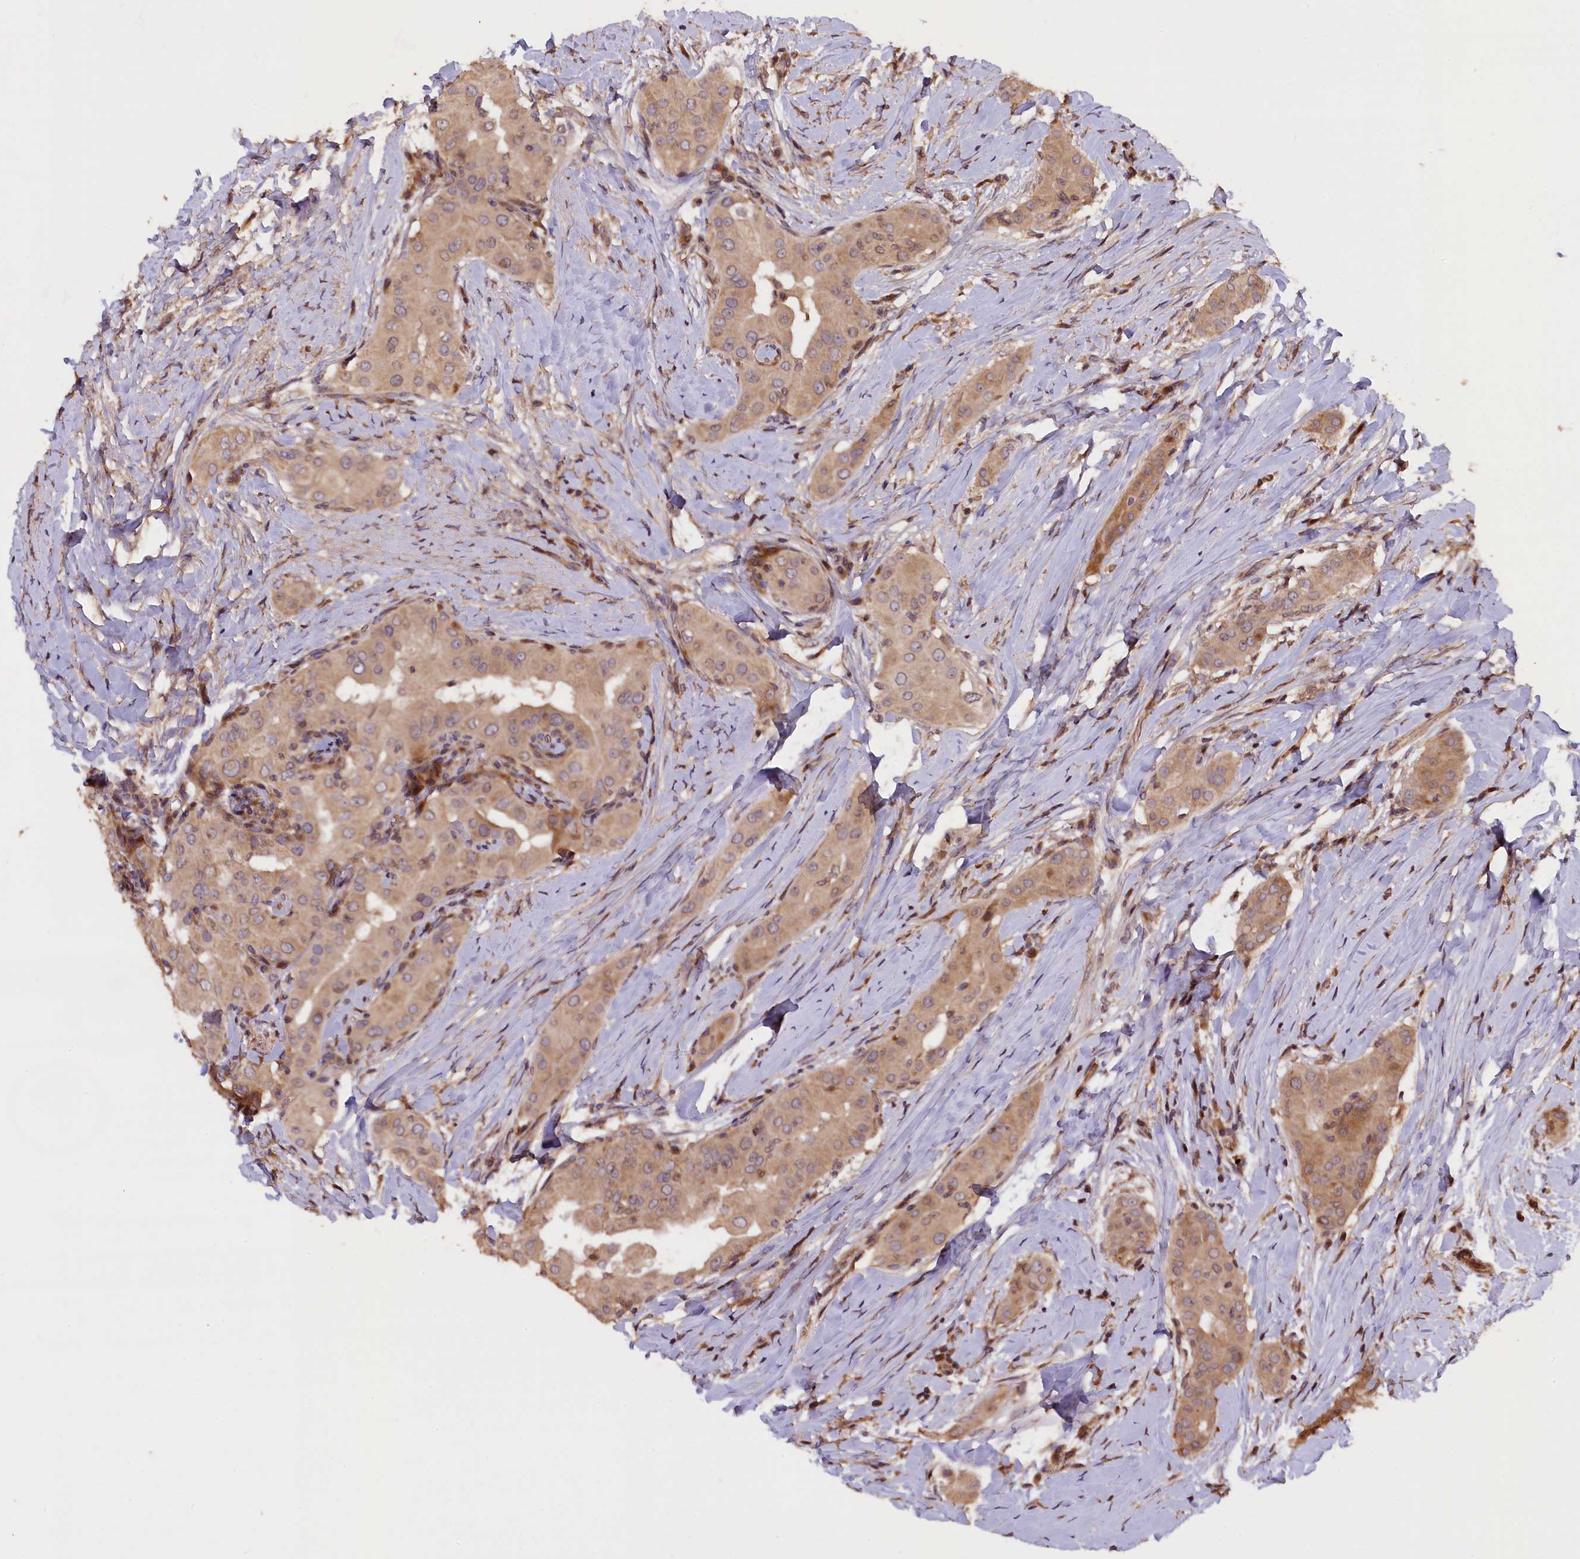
{"staining": {"intensity": "moderate", "quantity": ">75%", "location": "cytoplasmic/membranous"}, "tissue": "thyroid cancer", "cell_type": "Tumor cells", "image_type": "cancer", "snomed": [{"axis": "morphology", "description": "Papillary adenocarcinoma, NOS"}, {"axis": "topography", "description": "Thyroid gland"}], "caption": "Papillary adenocarcinoma (thyroid) stained for a protein (brown) reveals moderate cytoplasmic/membranous positive staining in approximately >75% of tumor cells.", "gene": "DNAJB9", "patient": {"sex": "male", "age": 33}}